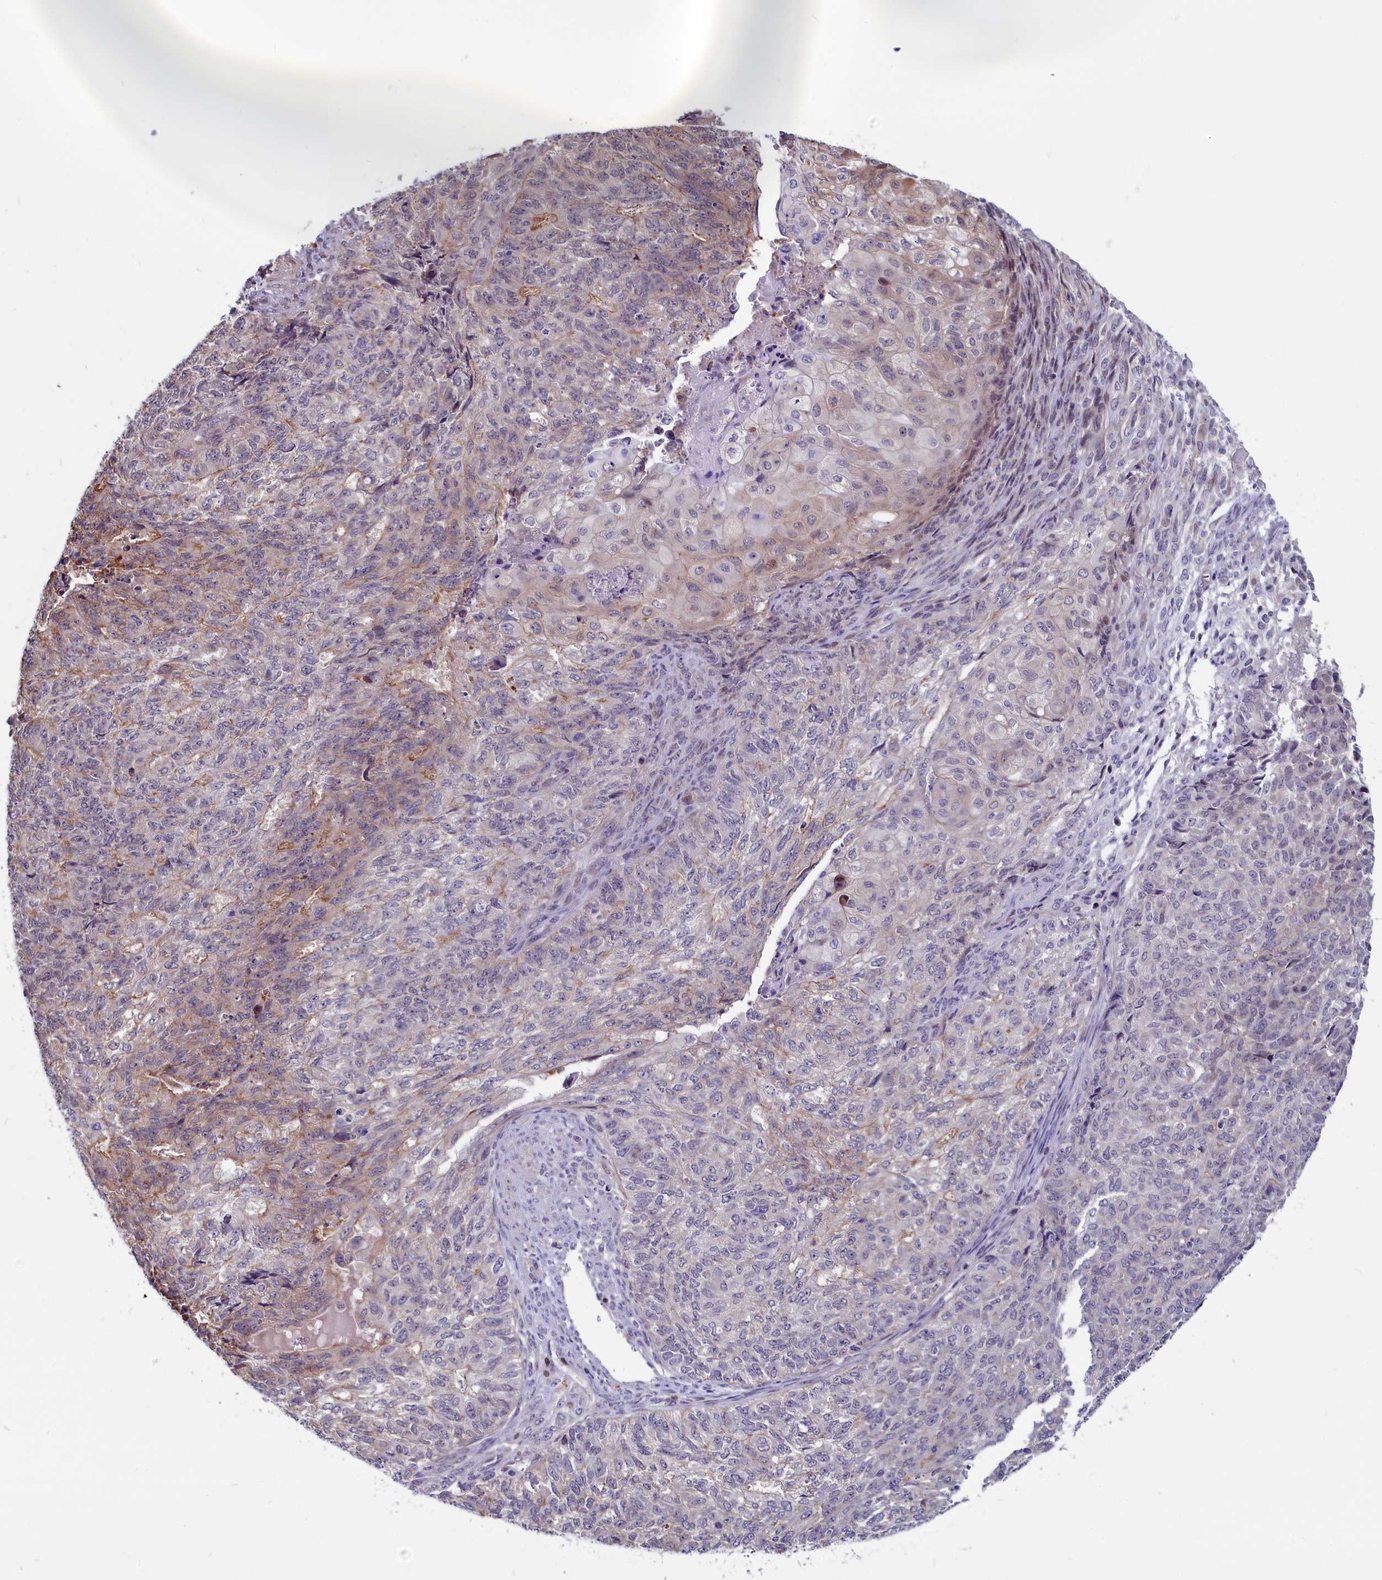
{"staining": {"intensity": "weak", "quantity": "<25%", "location": "cytoplasmic/membranous"}, "tissue": "endometrial cancer", "cell_type": "Tumor cells", "image_type": "cancer", "snomed": [{"axis": "morphology", "description": "Adenocarcinoma, NOS"}, {"axis": "topography", "description": "Endometrium"}], "caption": "Image shows no significant protein expression in tumor cells of endometrial cancer (adenocarcinoma). Brightfield microscopy of IHC stained with DAB (brown) and hematoxylin (blue), captured at high magnification.", "gene": "CIAPIN1", "patient": {"sex": "female", "age": 32}}